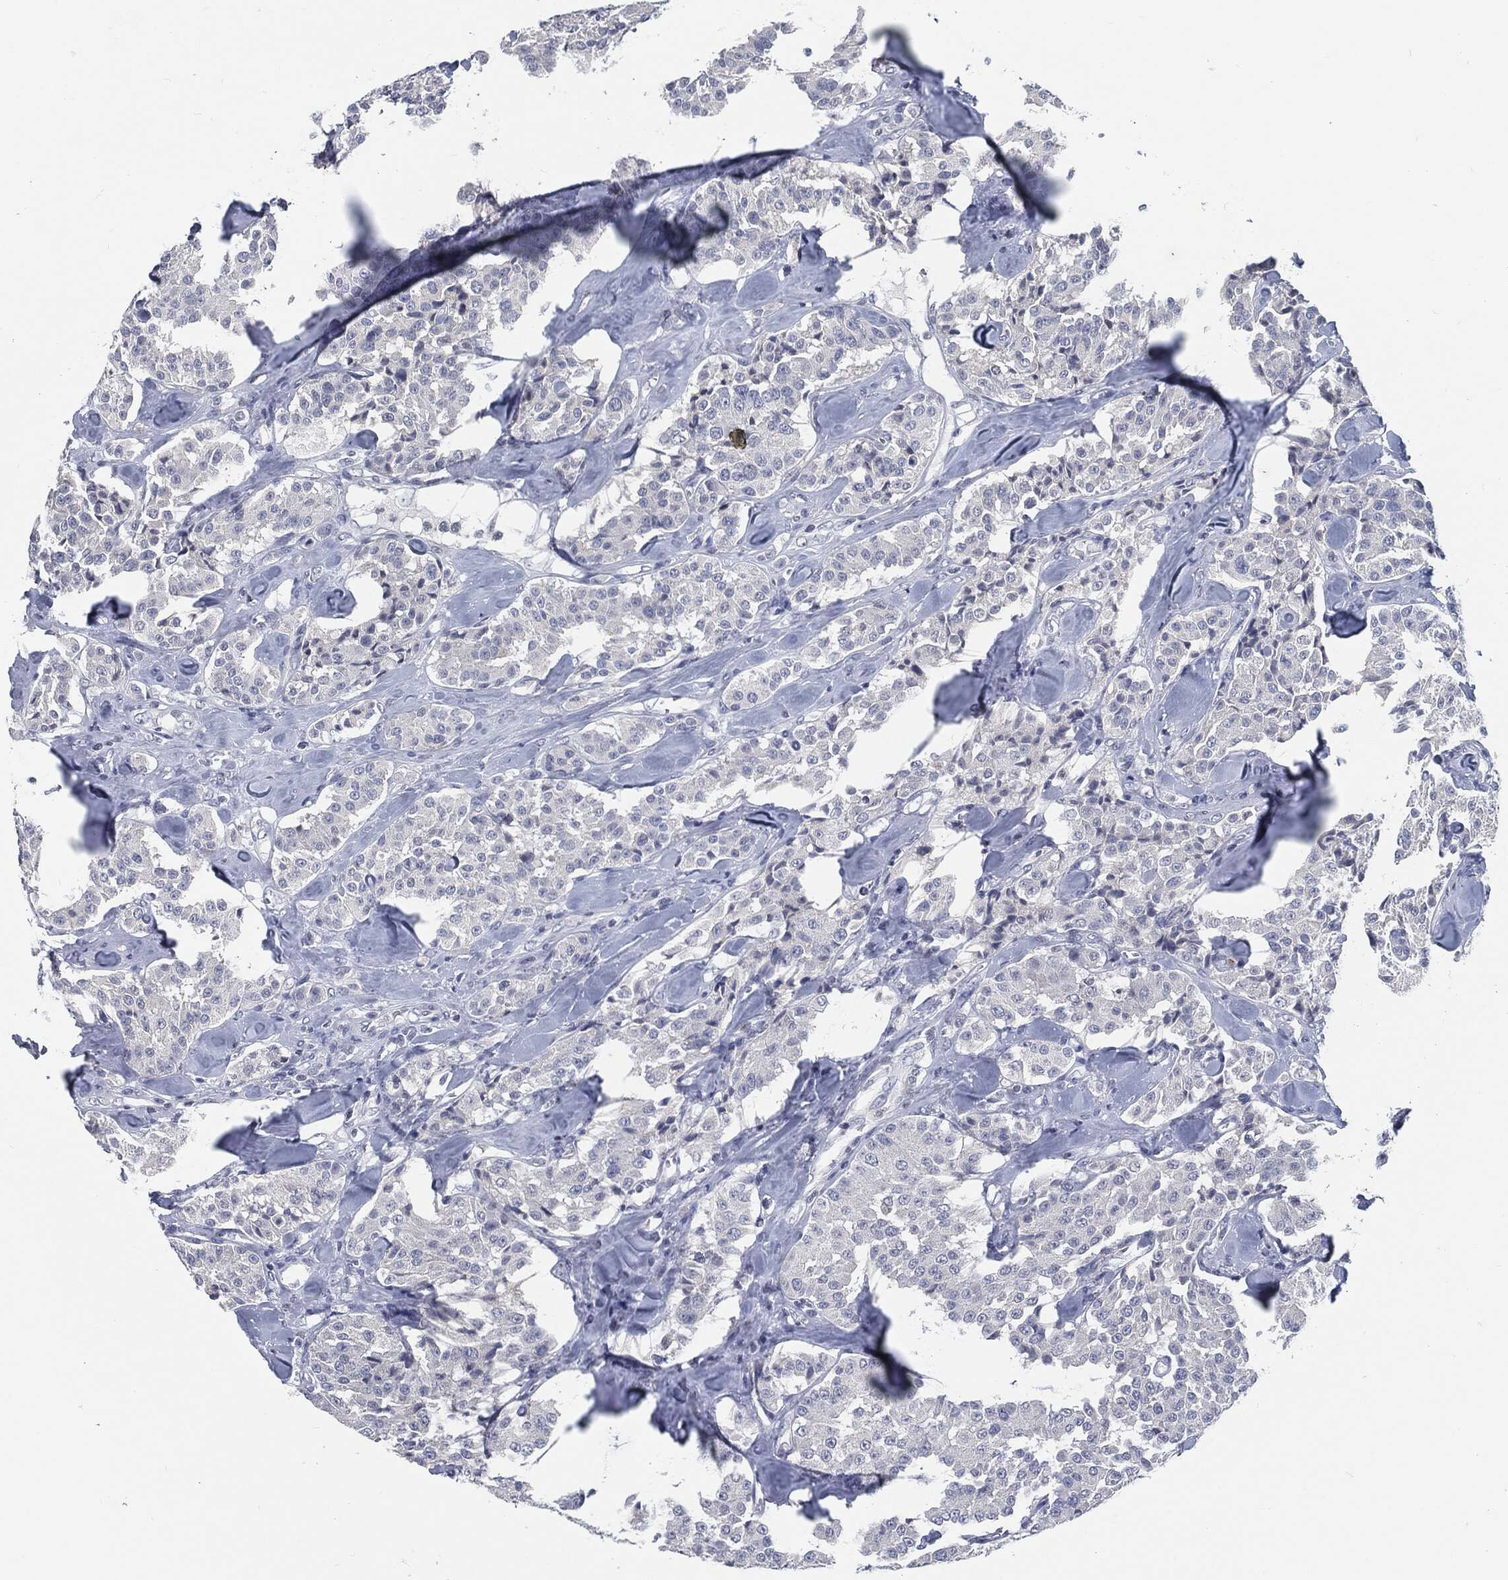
{"staining": {"intensity": "negative", "quantity": "none", "location": "none"}, "tissue": "carcinoid", "cell_type": "Tumor cells", "image_type": "cancer", "snomed": [{"axis": "morphology", "description": "Carcinoid, malignant, NOS"}, {"axis": "topography", "description": "Pancreas"}], "caption": "Tumor cells show no significant protein expression in carcinoid.", "gene": "PROM1", "patient": {"sex": "male", "age": 41}}